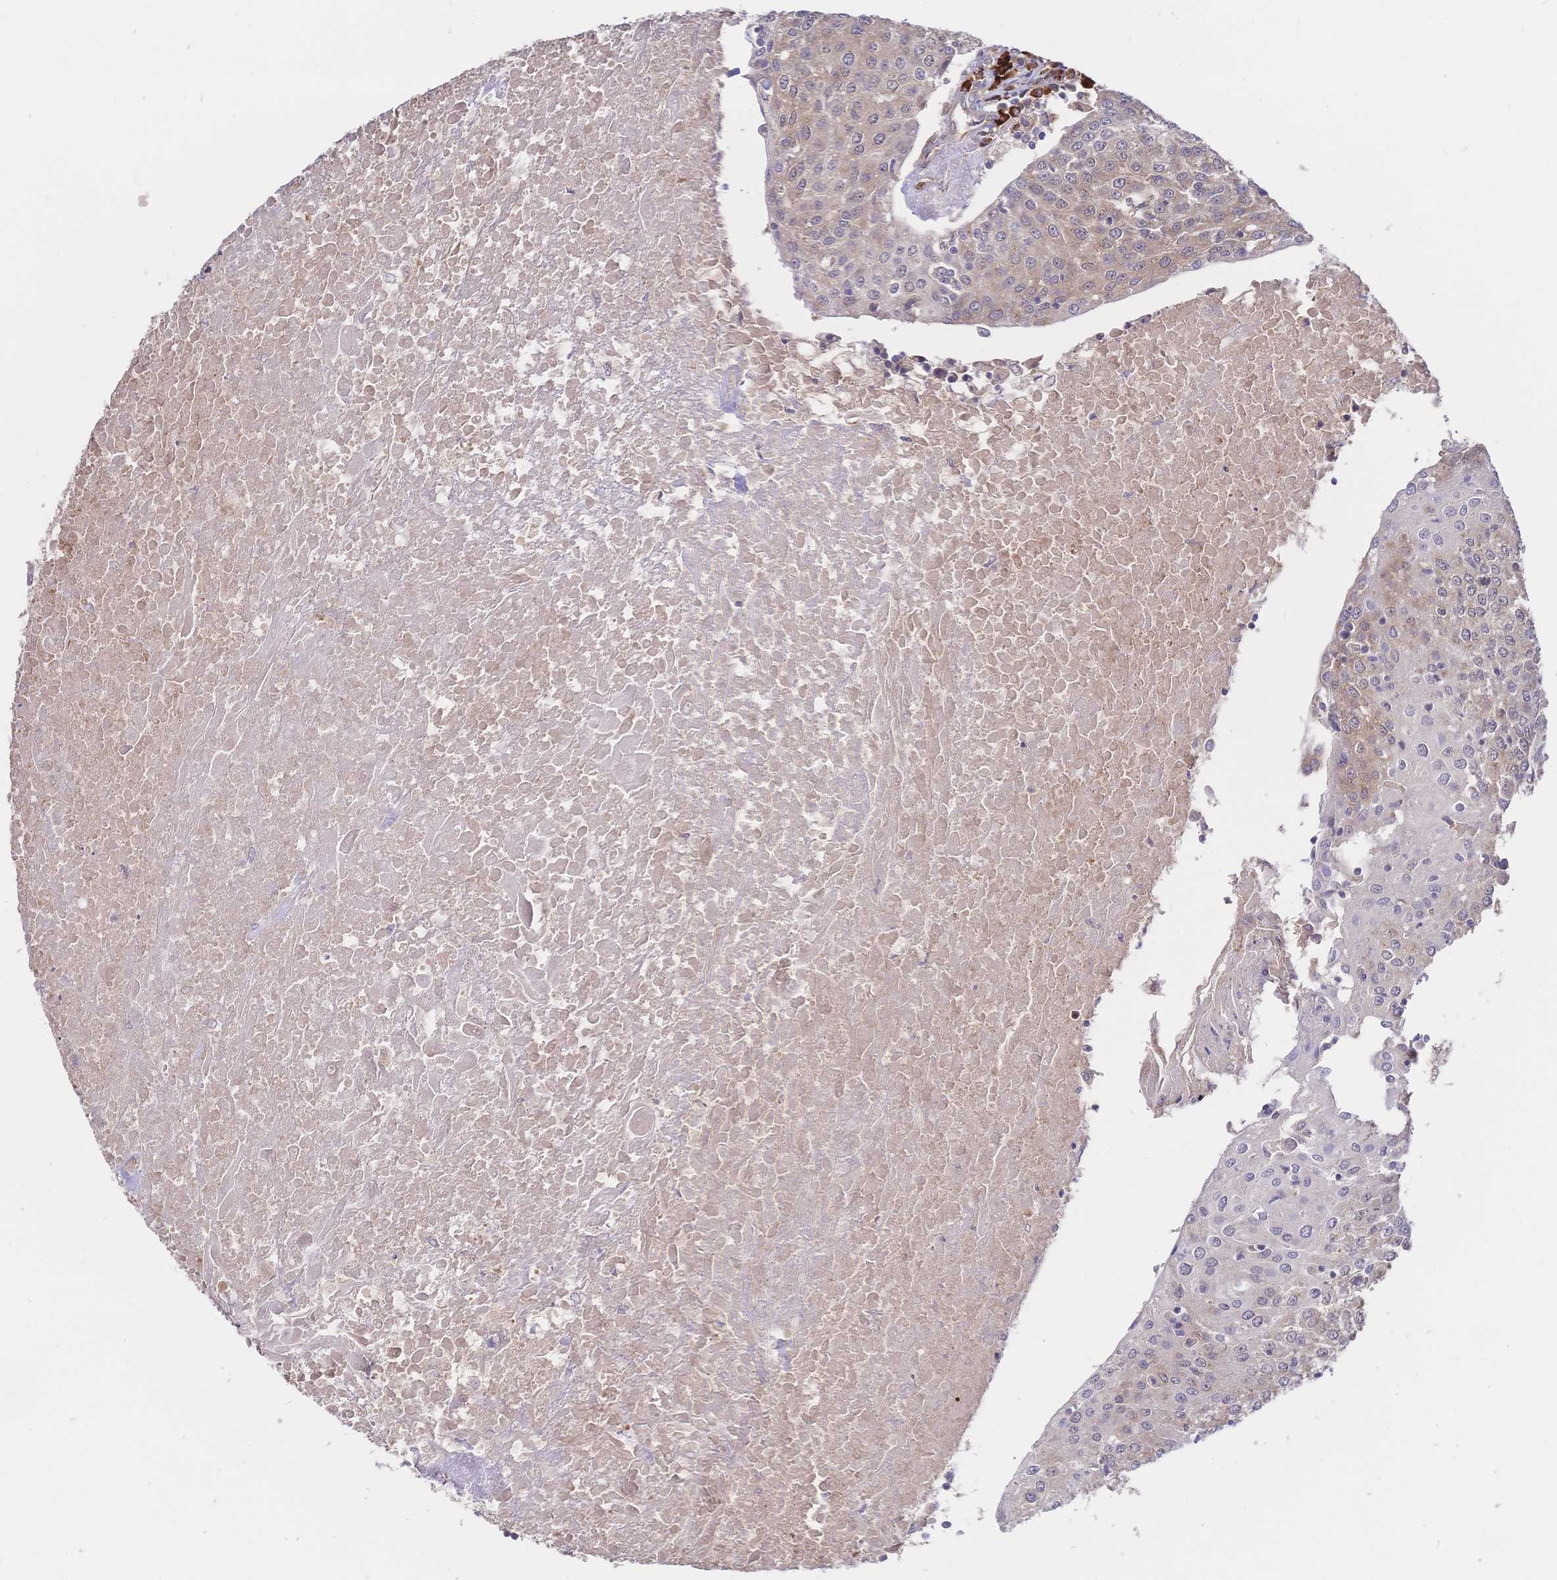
{"staining": {"intensity": "weak", "quantity": "25%-75%", "location": "cytoplasmic/membranous"}, "tissue": "urothelial cancer", "cell_type": "Tumor cells", "image_type": "cancer", "snomed": [{"axis": "morphology", "description": "Urothelial carcinoma, High grade"}, {"axis": "topography", "description": "Urinary bladder"}], "caption": "A brown stain labels weak cytoplasmic/membranous positivity of a protein in human urothelial cancer tumor cells.", "gene": "LMO4", "patient": {"sex": "female", "age": 85}}